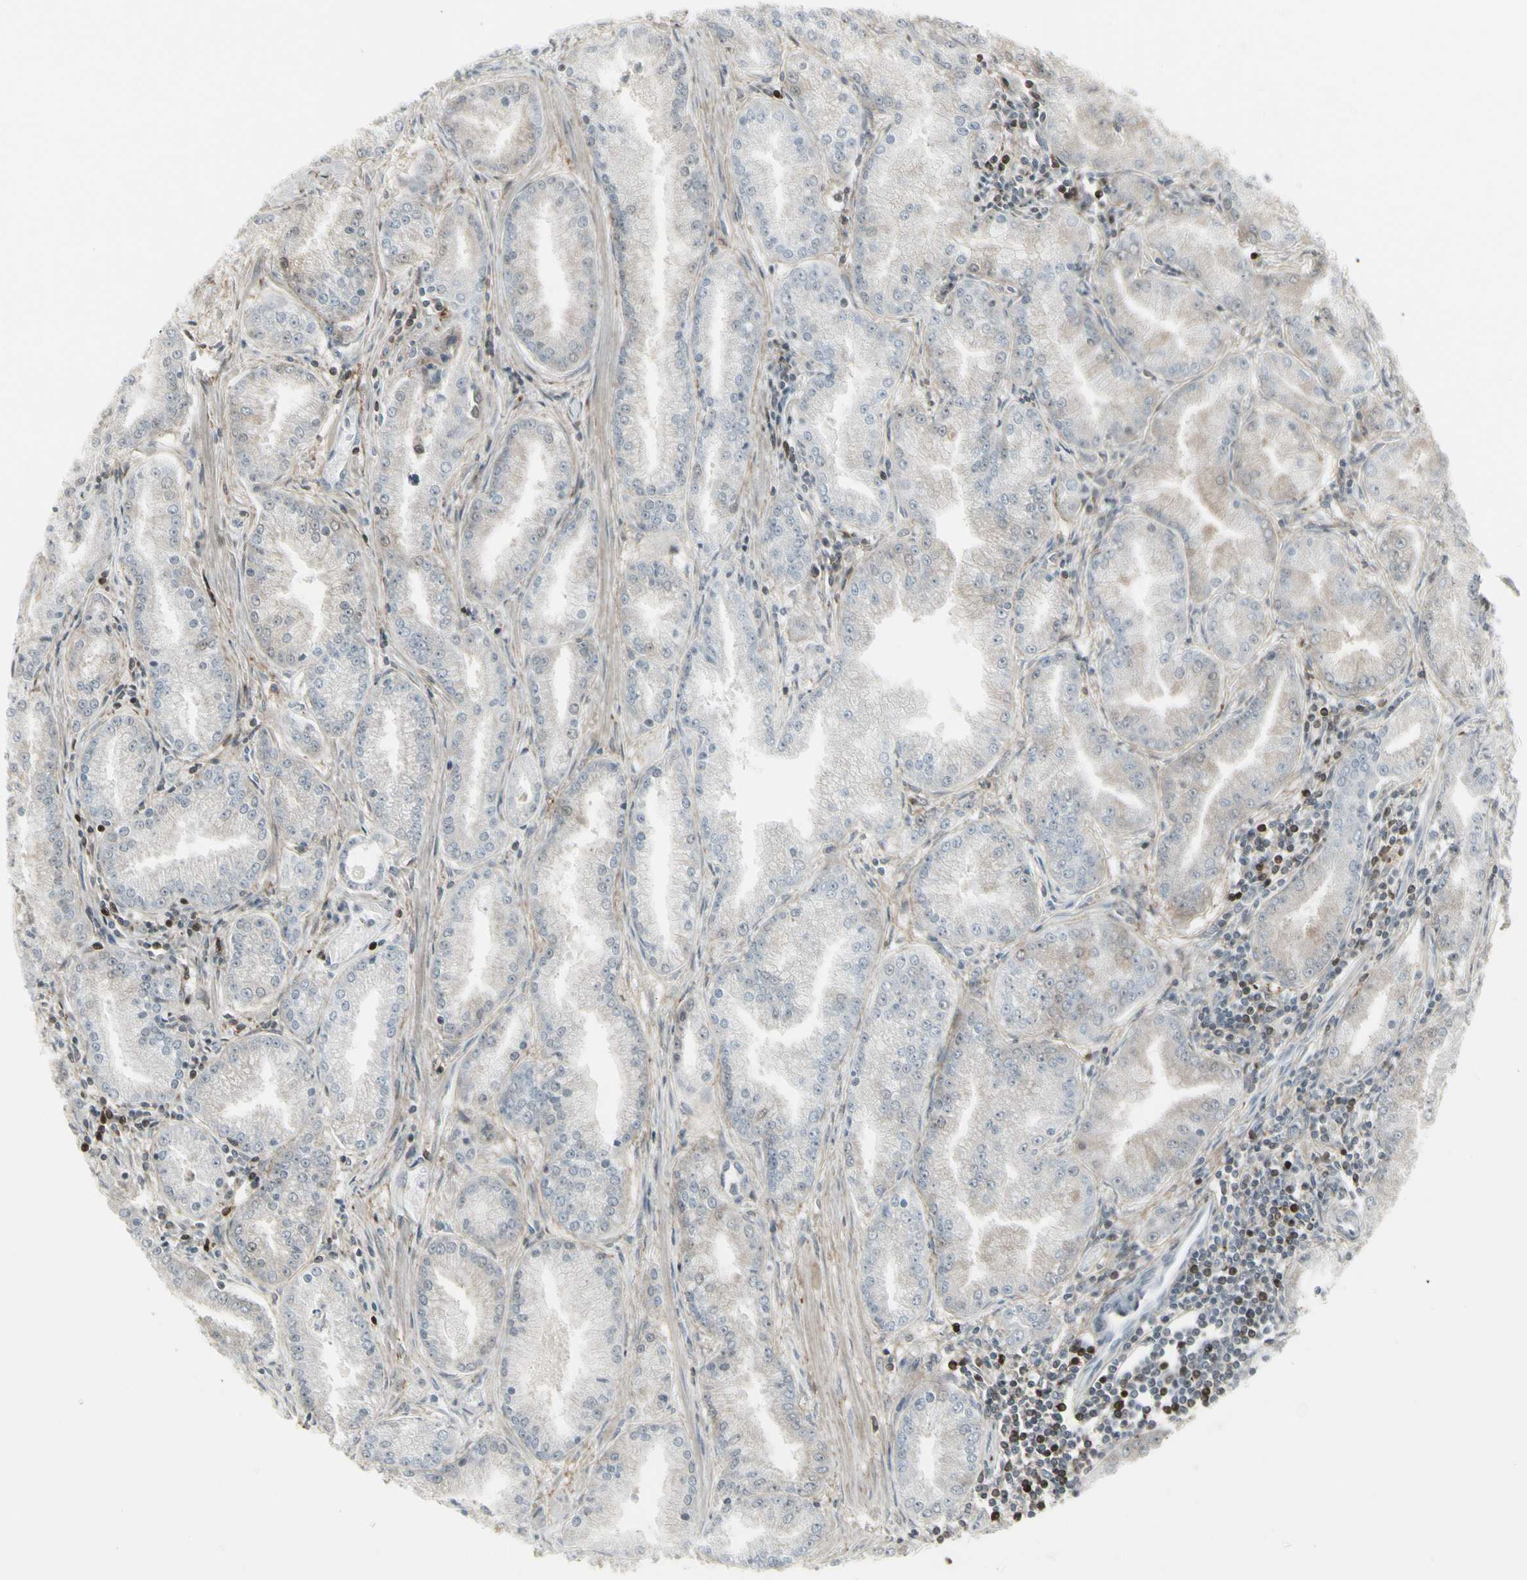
{"staining": {"intensity": "weak", "quantity": ">75%", "location": "cytoplasmic/membranous"}, "tissue": "prostate cancer", "cell_type": "Tumor cells", "image_type": "cancer", "snomed": [{"axis": "morphology", "description": "Adenocarcinoma, High grade"}, {"axis": "topography", "description": "Prostate"}], "caption": "There is low levels of weak cytoplasmic/membranous staining in tumor cells of prostate adenocarcinoma (high-grade), as demonstrated by immunohistochemical staining (brown color).", "gene": "IGFBP6", "patient": {"sex": "male", "age": 61}}